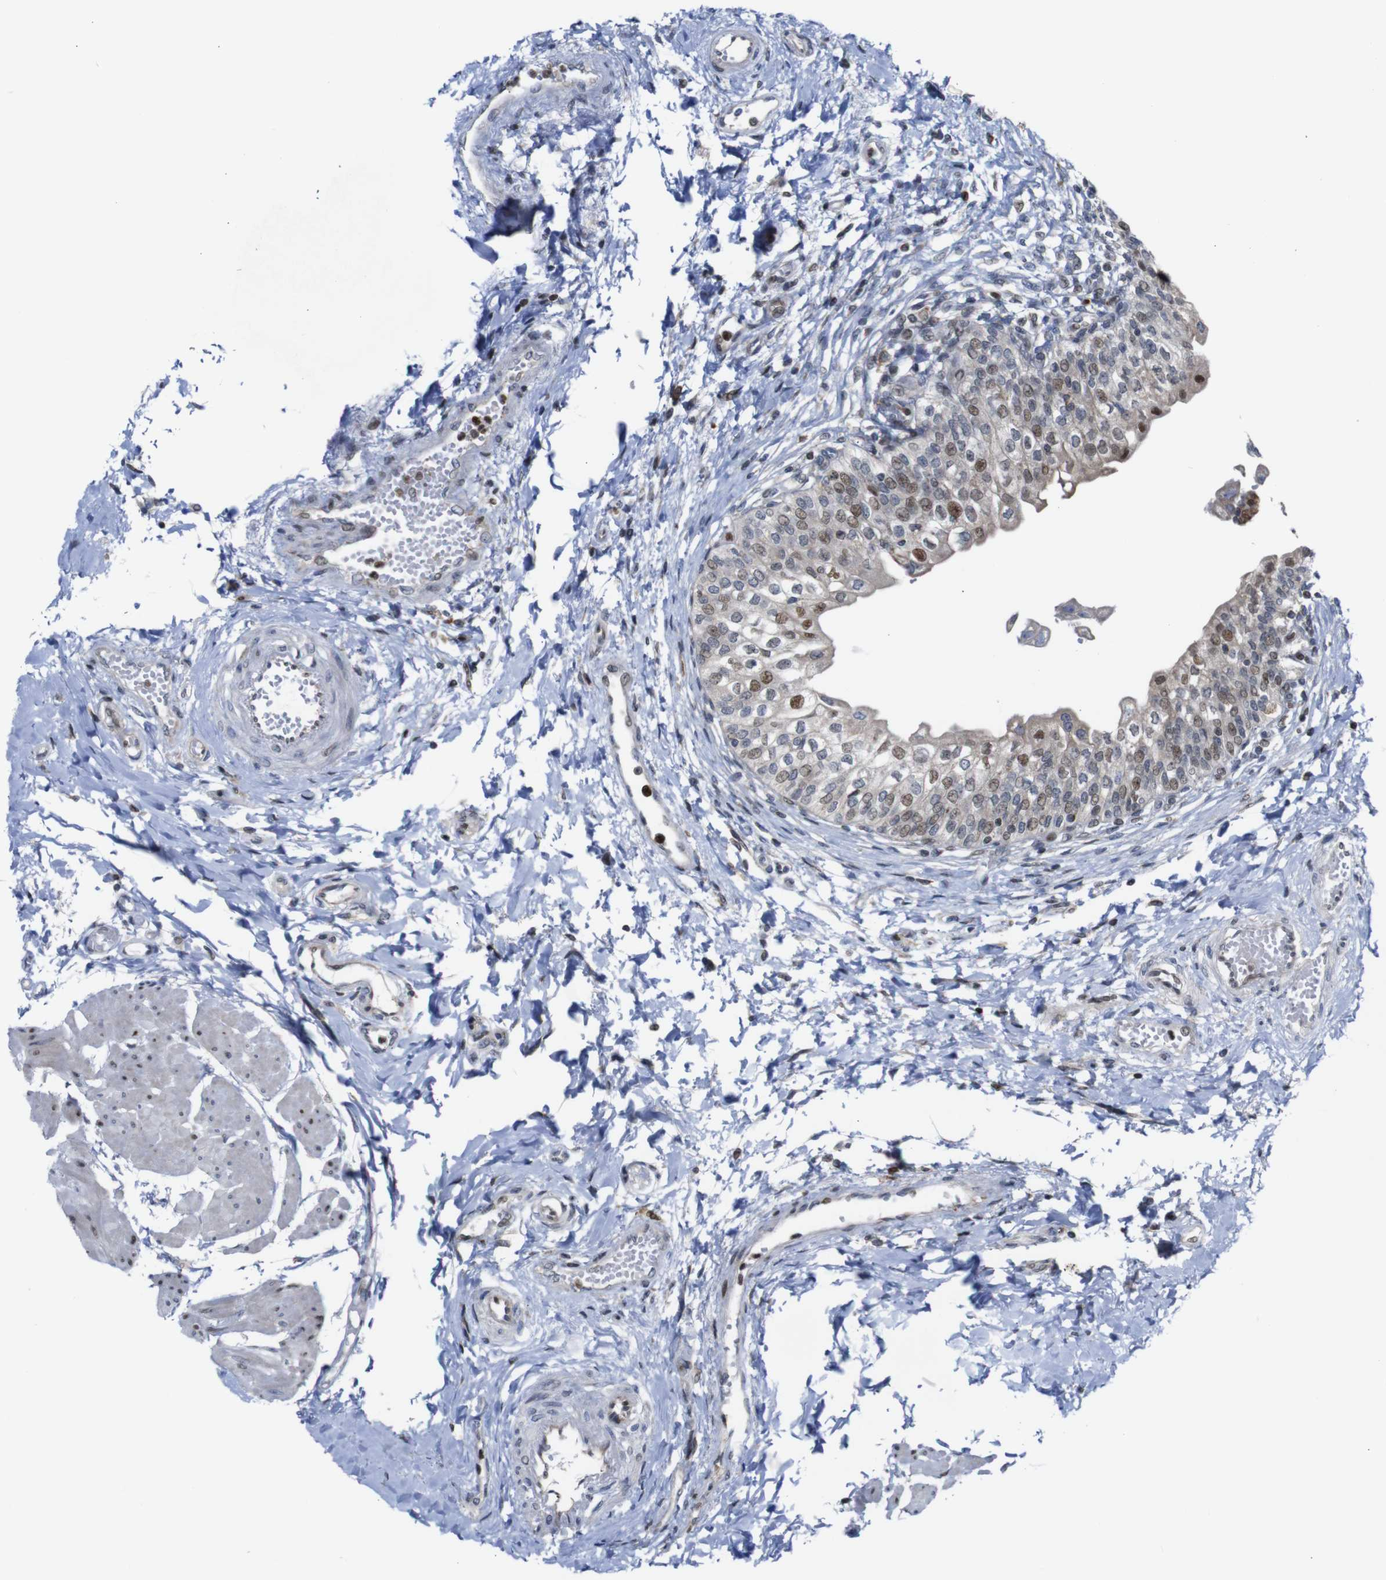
{"staining": {"intensity": "moderate", "quantity": ">75%", "location": "cytoplasmic/membranous,nuclear"}, "tissue": "urinary bladder", "cell_type": "Urothelial cells", "image_type": "normal", "snomed": [{"axis": "morphology", "description": "Normal tissue, NOS"}, {"axis": "topography", "description": "Urinary bladder"}], "caption": "Human urinary bladder stained for a protein (brown) reveals moderate cytoplasmic/membranous,nuclear positive positivity in about >75% of urothelial cells.", "gene": "PTPN1", "patient": {"sex": "male", "age": 55}}